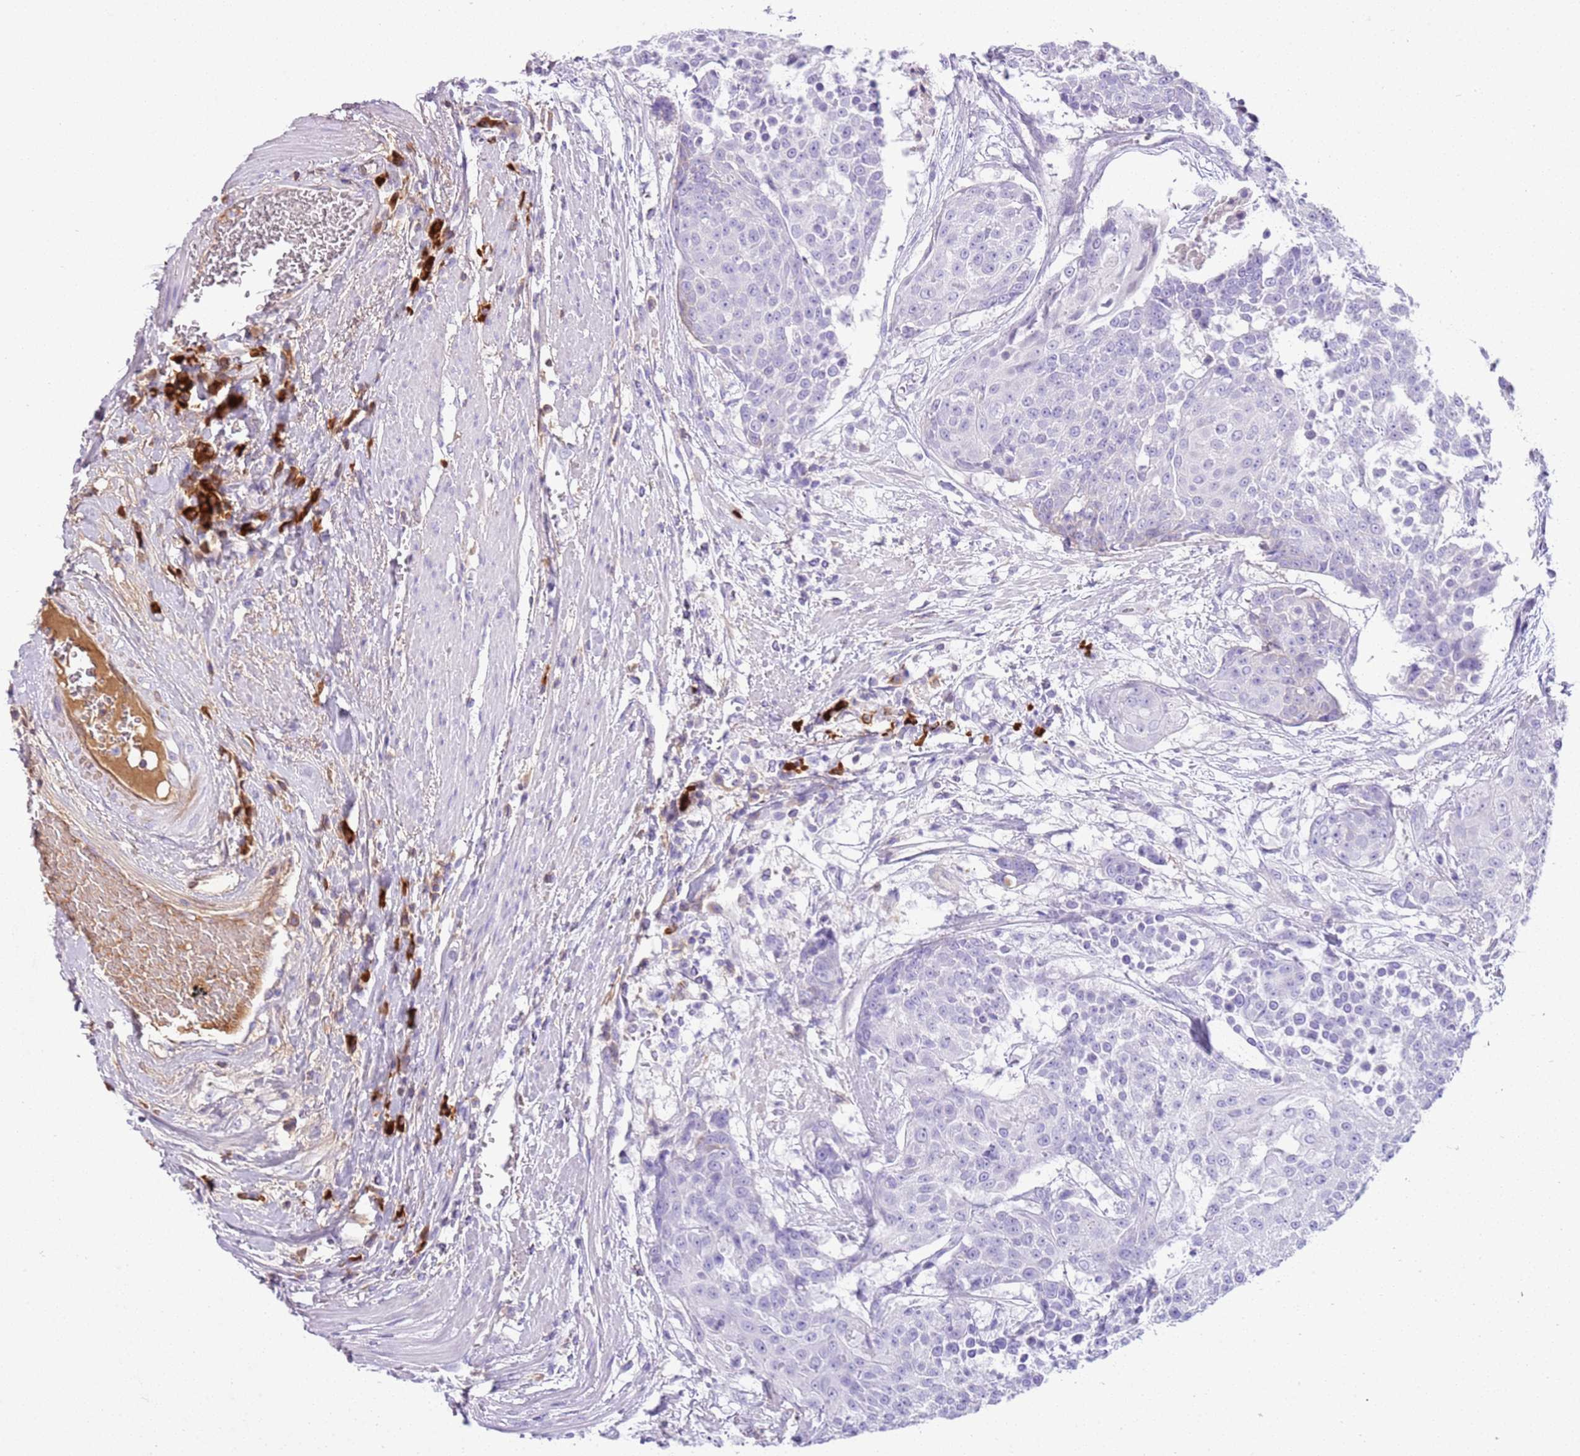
{"staining": {"intensity": "negative", "quantity": "none", "location": "none"}, "tissue": "urothelial cancer", "cell_type": "Tumor cells", "image_type": "cancer", "snomed": [{"axis": "morphology", "description": "Urothelial carcinoma, High grade"}, {"axis": "topography", "description": "Urinary bladder"}], "caption": "DAB (3,3'-diaminobenzidine) immunohistochemical staining of human urothelial cancer reveals no significant staining in tumor cells. Nuclei are stained in blue.", "gene": "IGKV3D-11", "patient": {"sex": "female", "age": 63}}